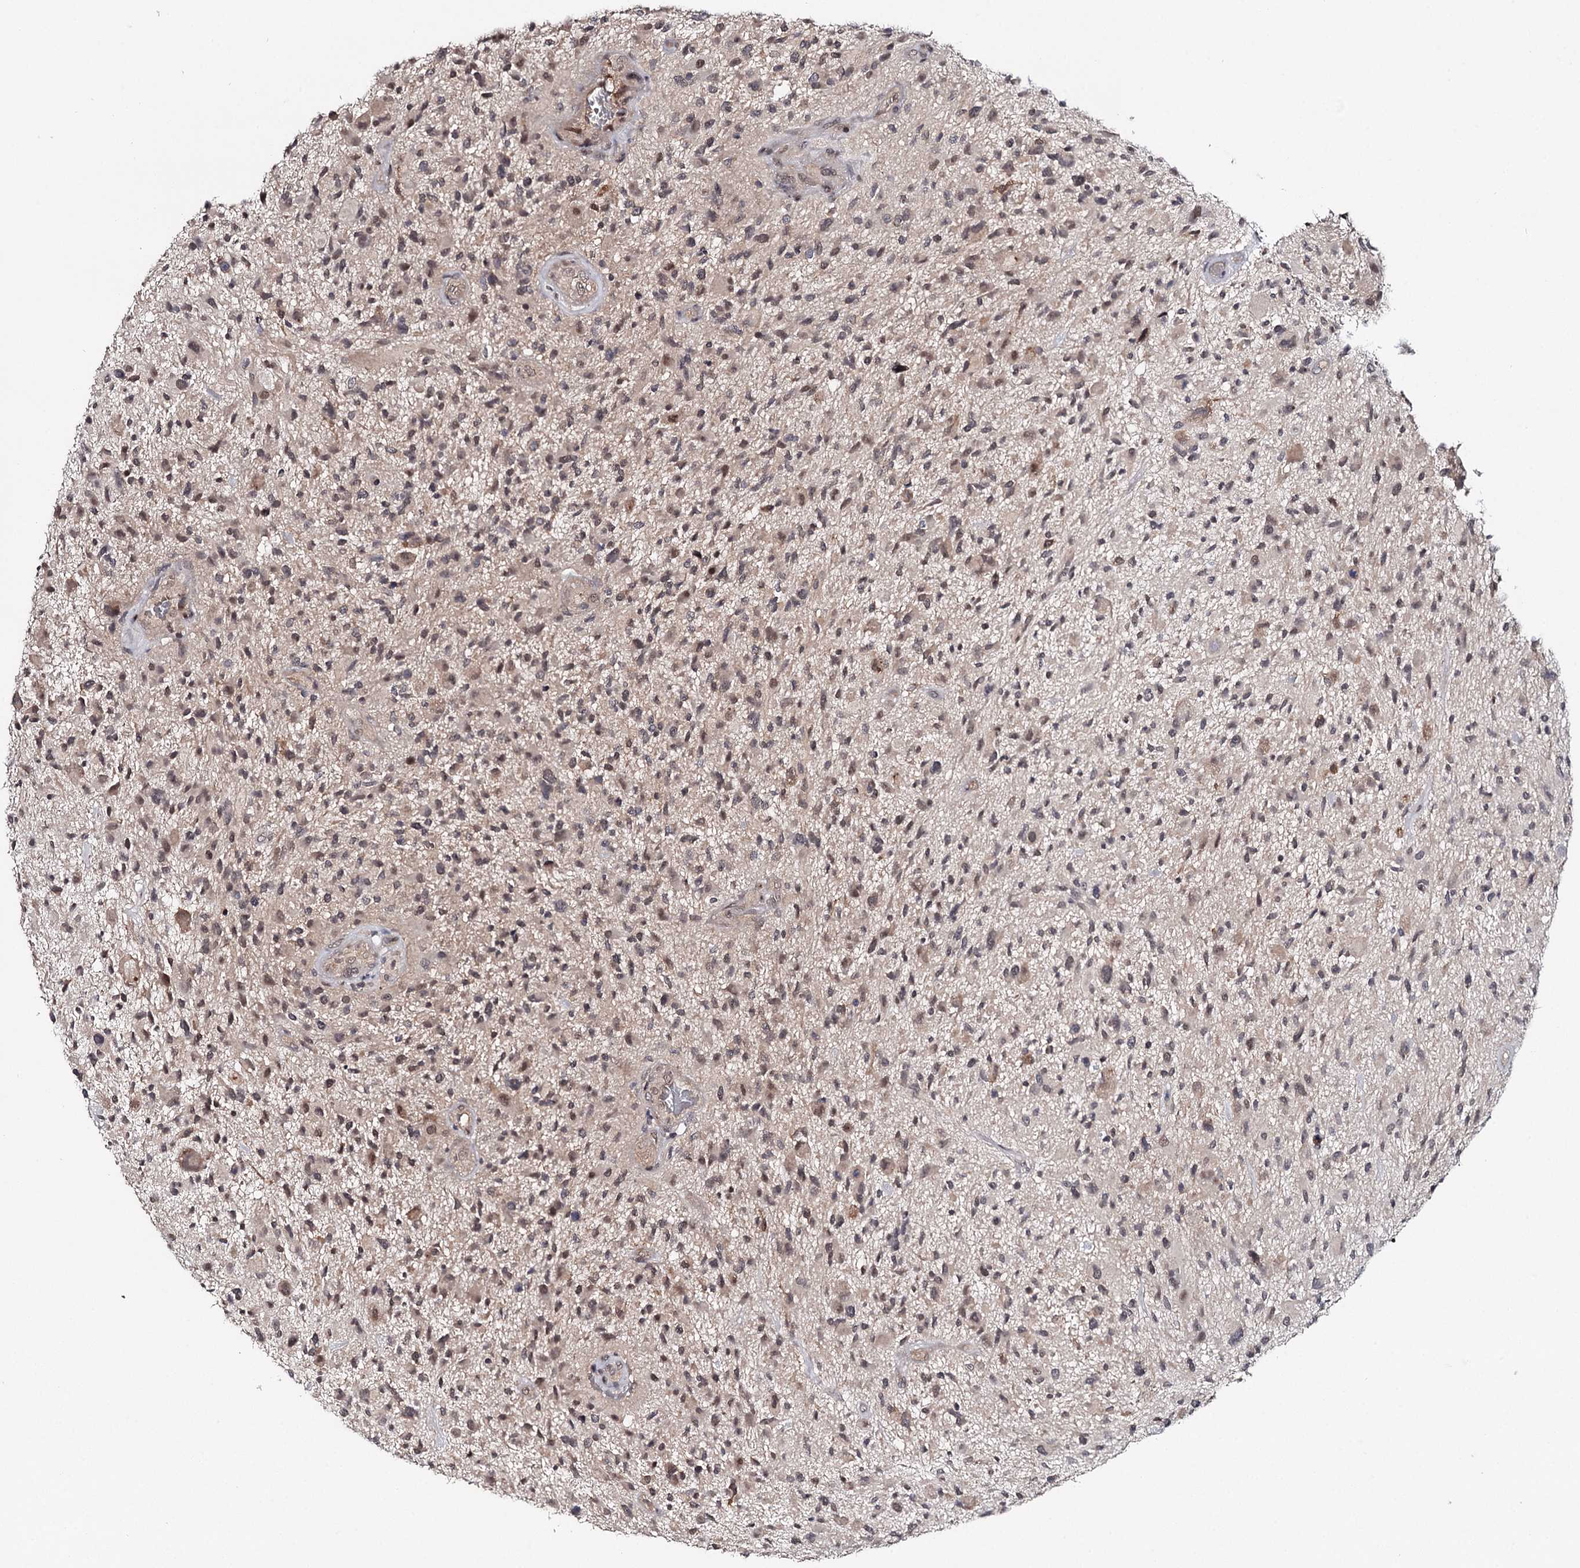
{"staining": {"intensity": "weak", "quantity": "<25%", "location": "cytoplasmic/membranous,nuclear"}, "tissue": "glioma", "cell_type": "Tumor cells", "image_type": "cancer", "snomed": [{"axis": "morphology", "description": "Glioma, malignant, High grade"}, {"axis": "topography", "description": "Brain"}], "caption": "The immunohistochemistry (IHC) image has no significant positivity in tumor cells of malignant glioma (high-grade) tissue. The staining is performed using DAB brown chromogen with nuclei counter-stained in using hematoxylin.", "gene": "GTSF1", "patient": {"sex": "male", "age": 47}}